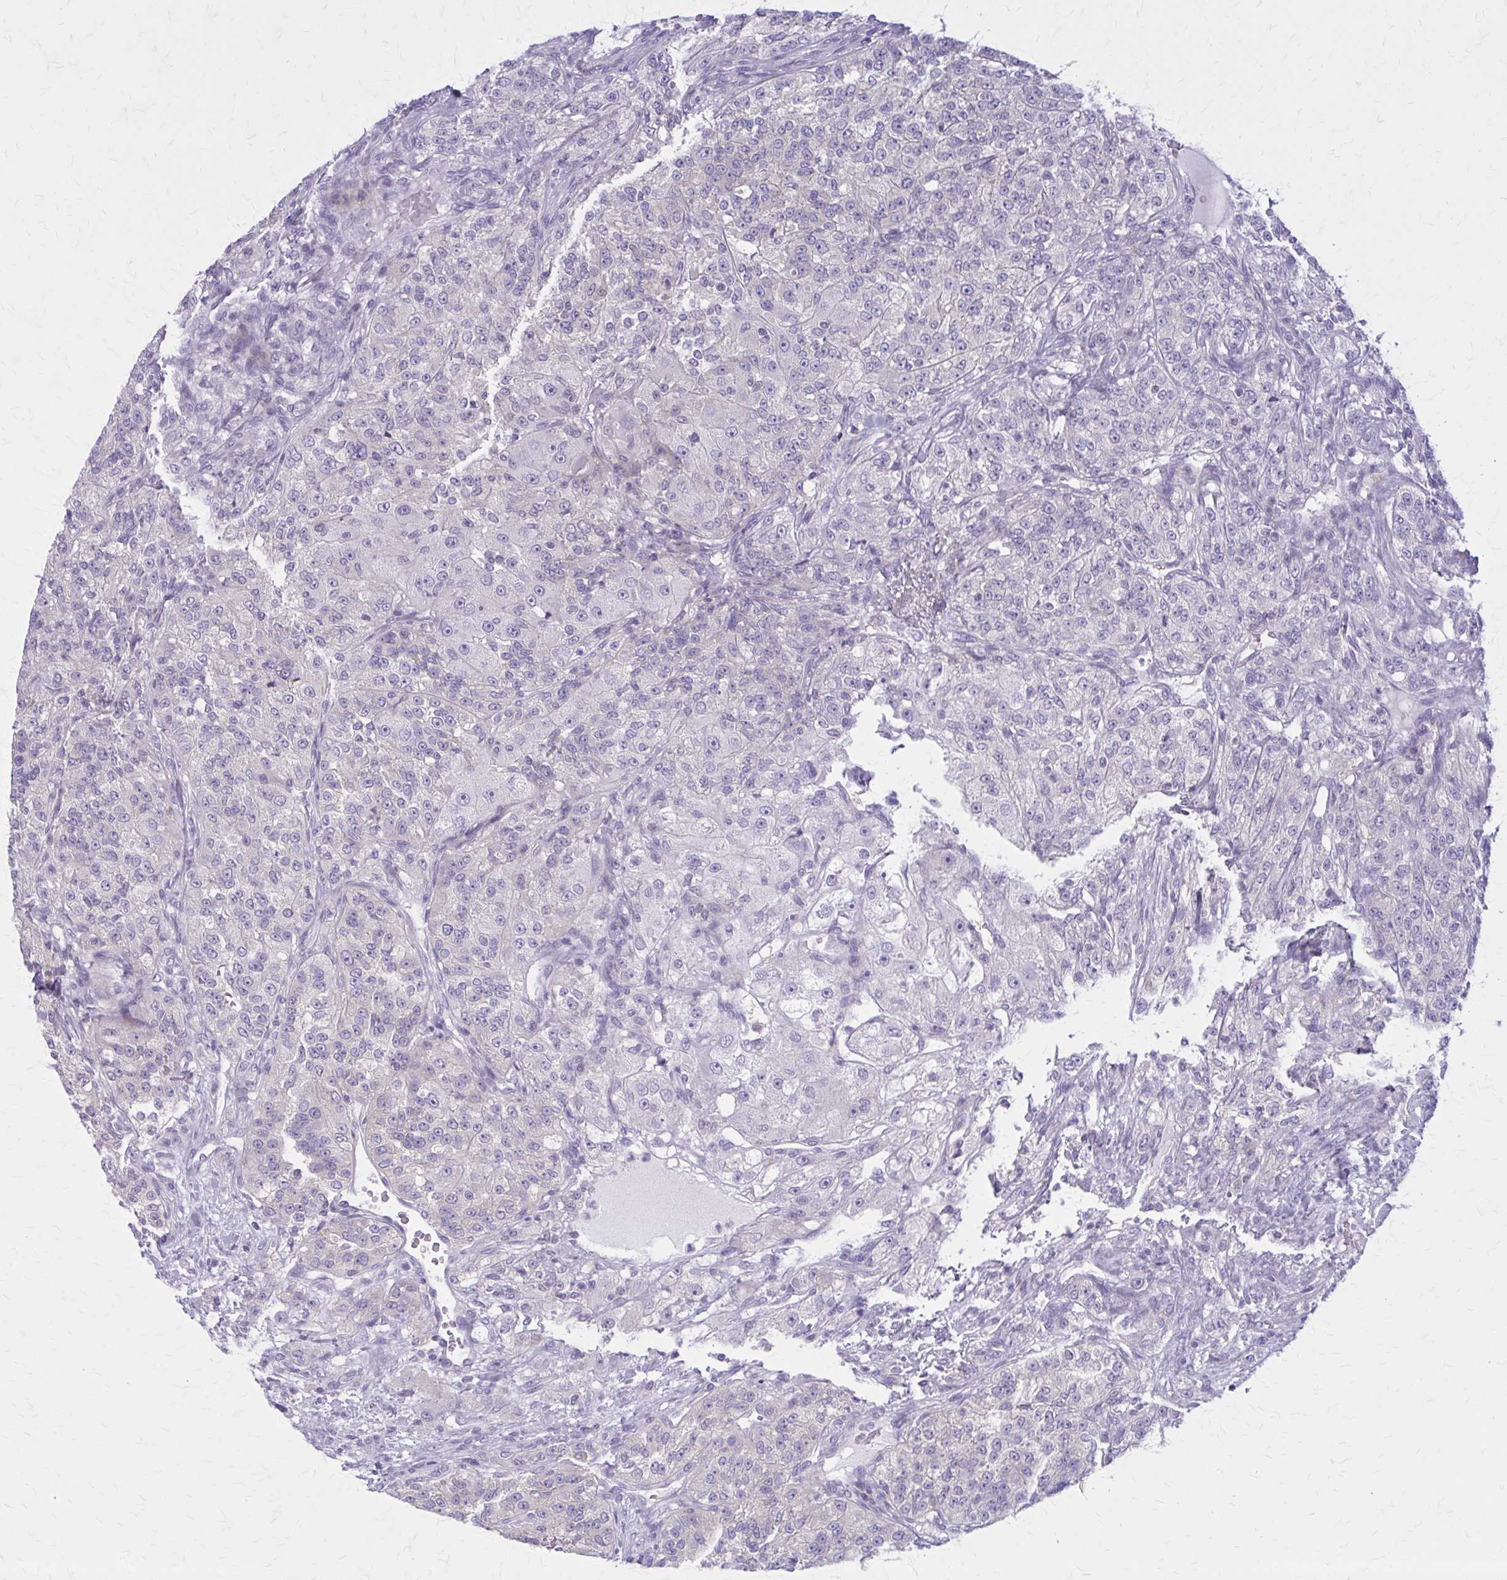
{"staining": {"intensity": "negative", "quantity": "none", "location": "none"}, "tissue": "renal cancer", "cell_type": "Tumor cells", "image_type": "cancer", "snomed": [{"axis": "morphology", "description": "Adenocarcinoma, NOS"}, {"axis": "topography", "description": "Kidney"}], "caption": "This is an immunohistochemistry (IHC) image of human renal cancer. There is no staining in tumor cells.", "gene": "PITPNM1", "patient": {"sex": "female", "age": 63}}